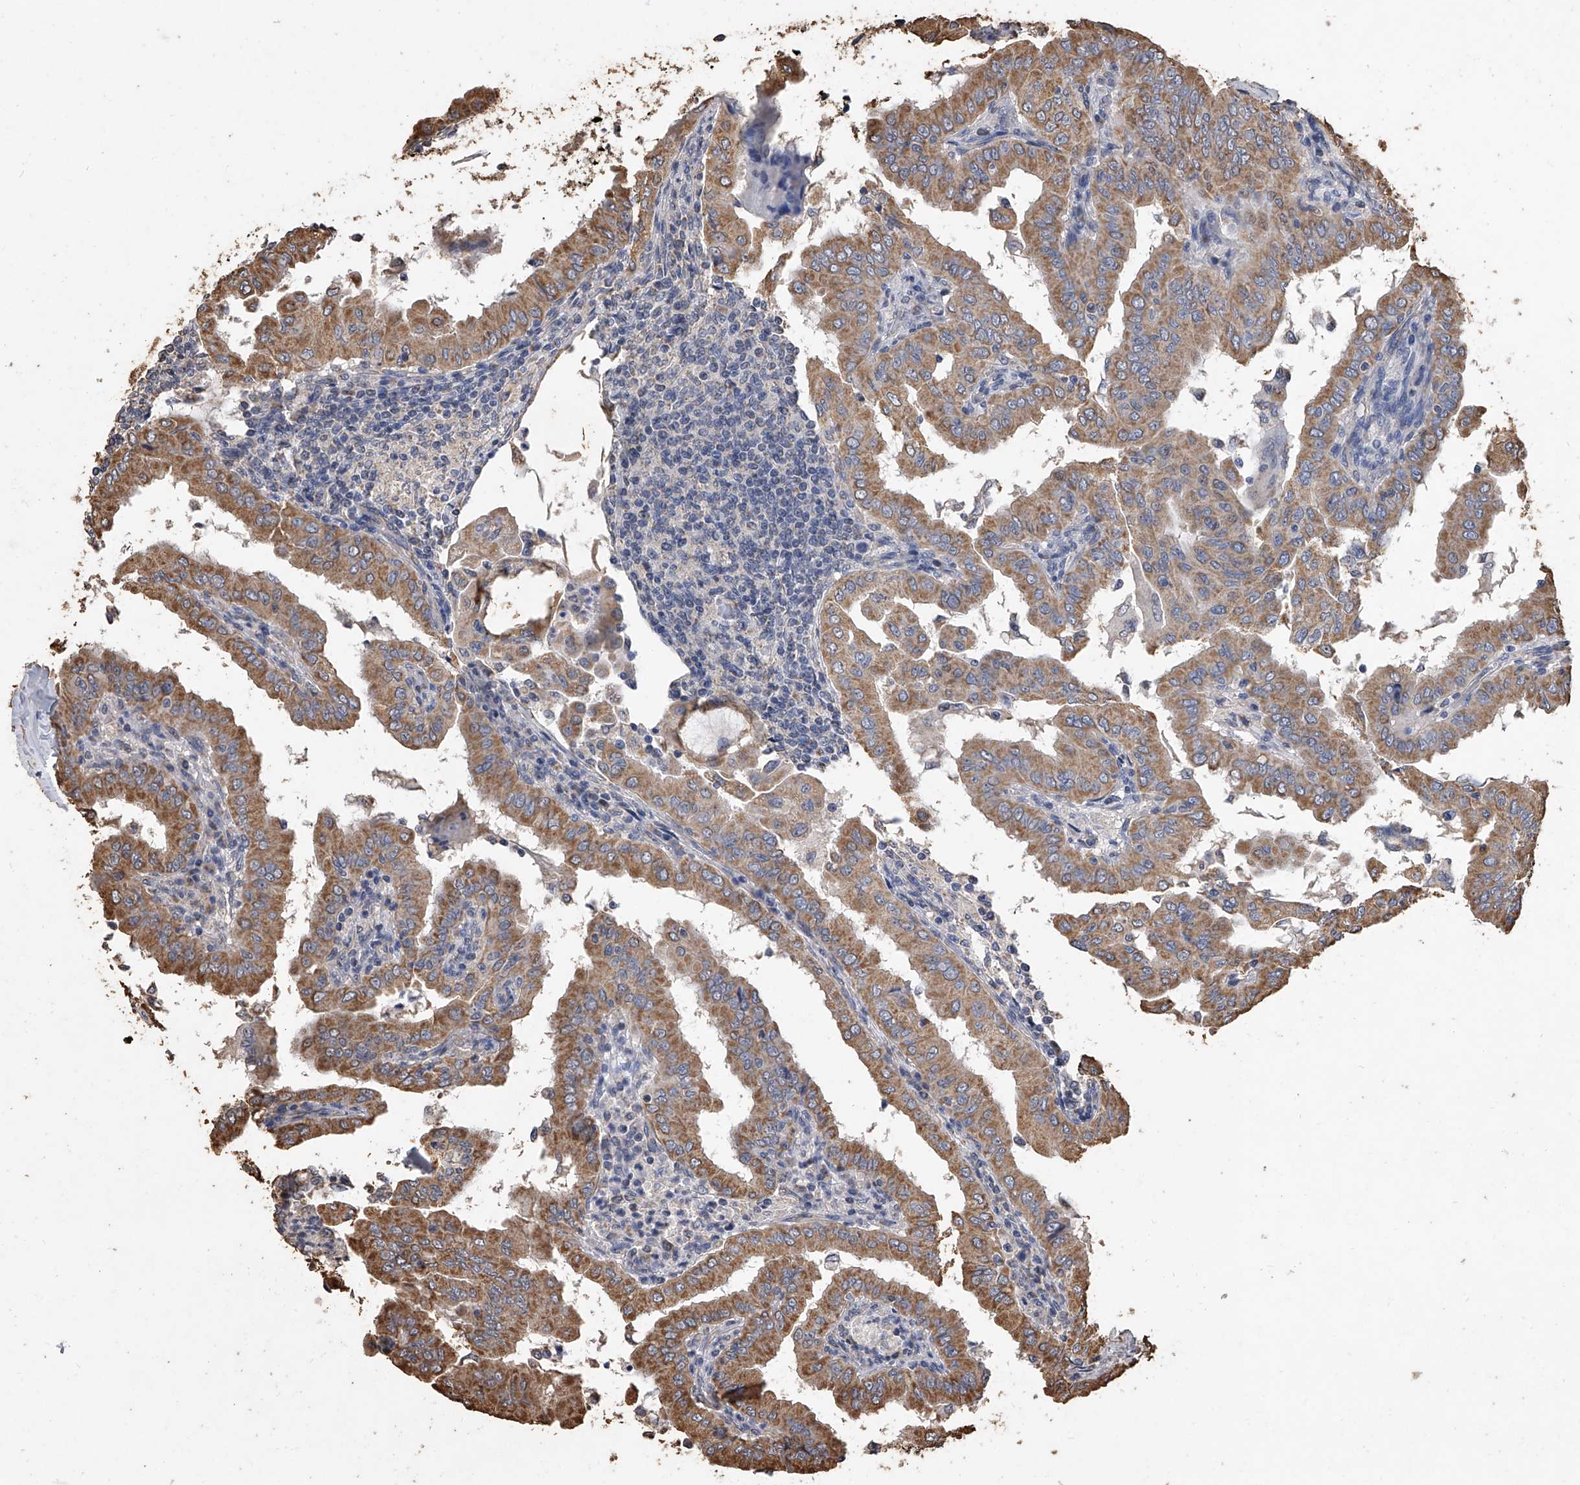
{"staining": {"intensity": "moderate", "quantity": ">75%", "location": "cytoplasmic/membranous"}, "tissue": "thyroid cancer", "cell_type": "Tumor cells", "image_type": "cancer", "snomed": [{"axis": "morphology", "description": "Papillary adenocarcinoma, NOS"}, {"axis": "topography", "description": "Thyroid gland"}], "caption": "This image shows thyroid papillary adenocarcinoma stained with immunohistochemistry (IHC) to label a protein in brown. The cytoplasmic/membranous of tumor cells show moderate positivity for the protein. Nuclei are counter-stained blue.", "gene": "MRPL28", "patient": {"sex": "male", "age": 33}}